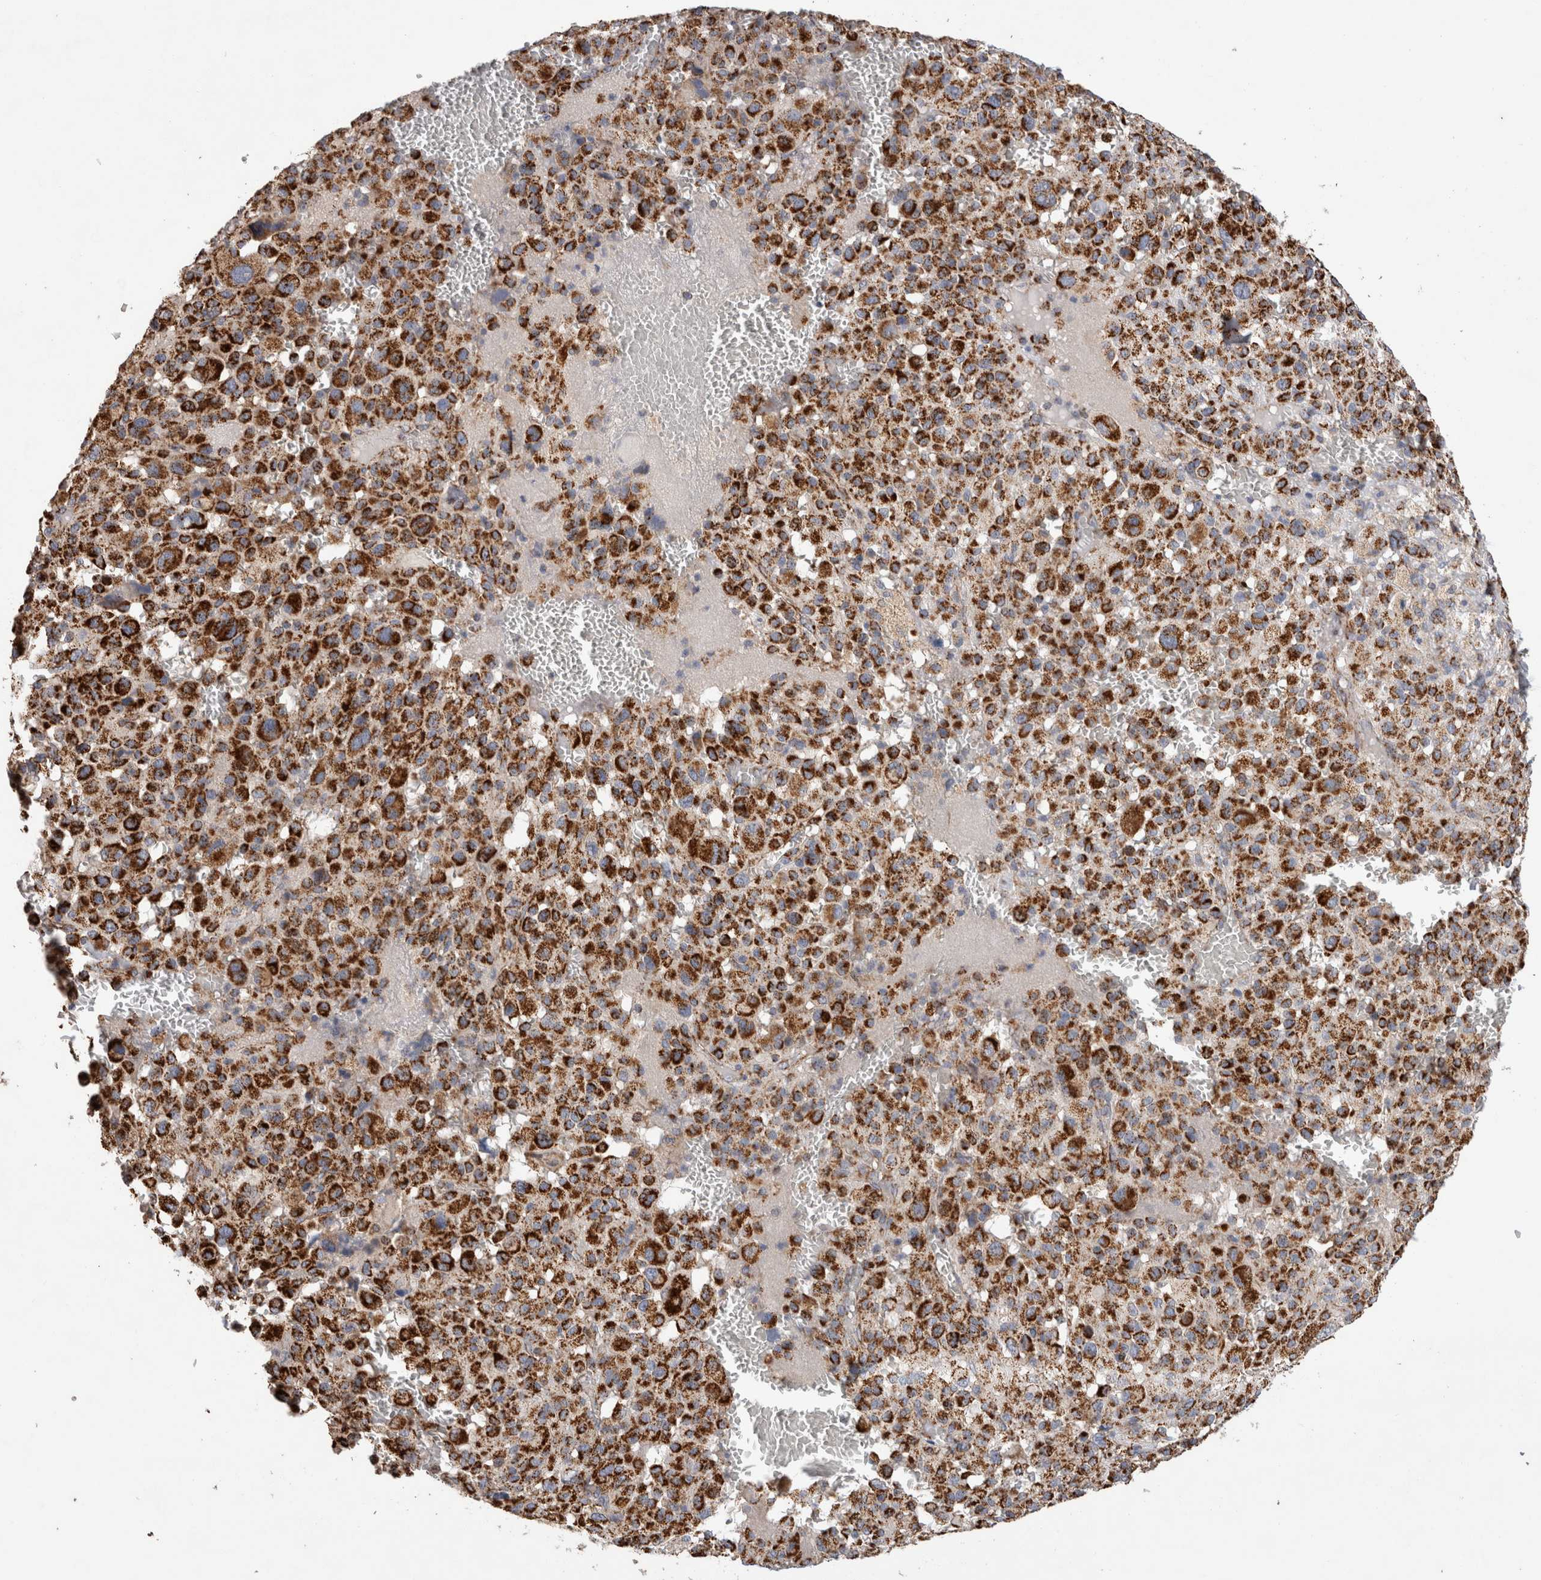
{"staining": {"intensity": "strong", "quantity": ">75%", "location": "cytoplasmic/membranous"}, "tissue": "melanoma", "cell_type": "Tumor cells", "image_type": "cancer", "snomed": [{"axis": "morphology", "description": "Malignant melanoma, Metastatic site"}, {"axis": "topography", "description": "Skin"}], "caption": "High-power microscopy captured an immunohistochemistry (IHC) histopathology image of melanoma, revealing strong cytoplasmic/membranous expression in approximately >75% of tumor cells.", "gene": "IARS2", "patient": {"sex": "female", "age": 74}}